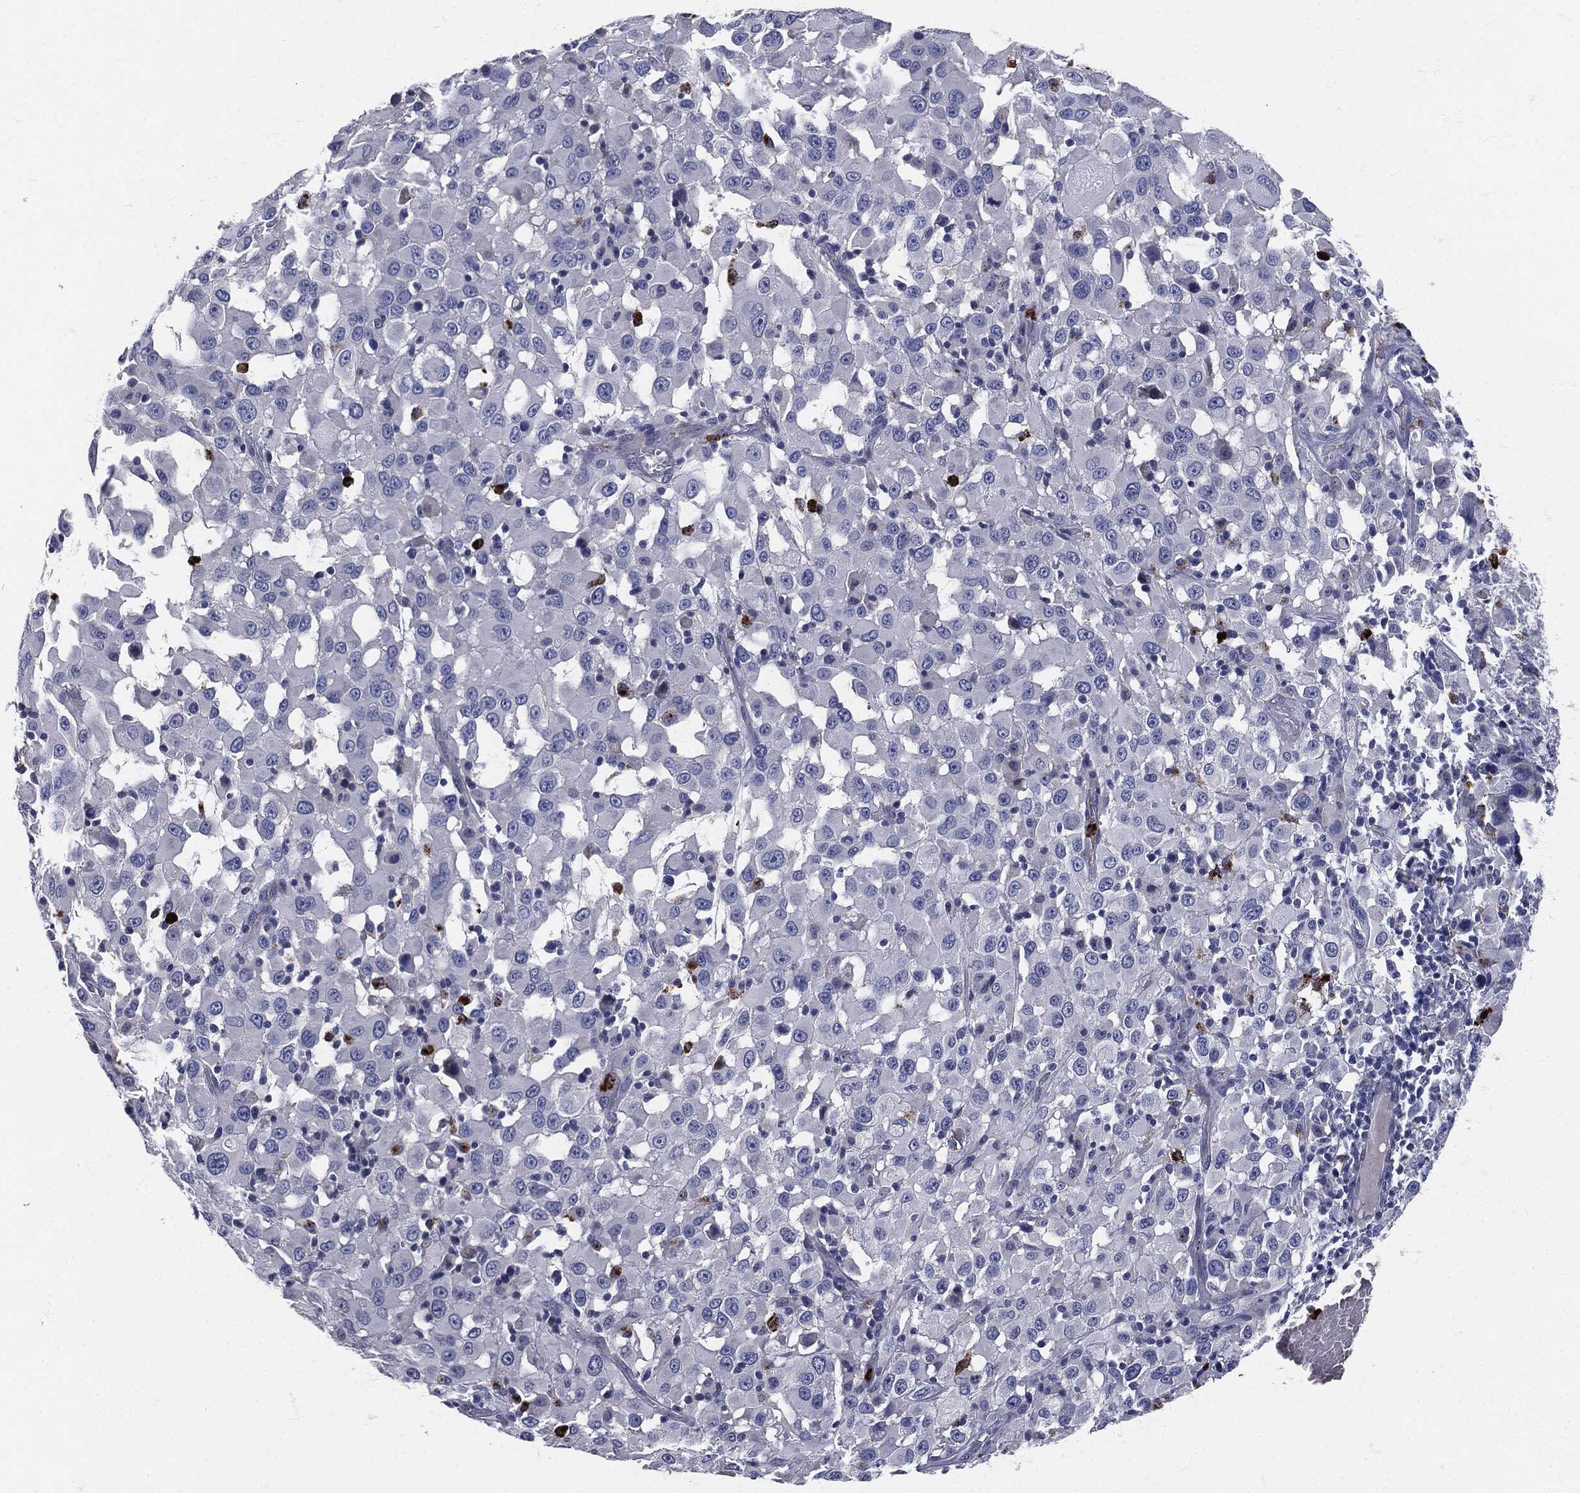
{"staining": {"intensity": "negative", "quantity": "none", "location": "none"}, "tissue": "melanoma", "cell_type": "Tumor cells", "image_type": "cancer", "snomed": [{"axis": "morphology", "description": "Malignant melanoma, Metastatic site"}, {"axis": "topography", "description": "Lymph node"}], "caption": "Malignant melanoma (metastatic site) stained for a protein using IHC displays no expression tumor cells.", "gene": "MPO", "patient": {"sex": "male", "age": 50}}